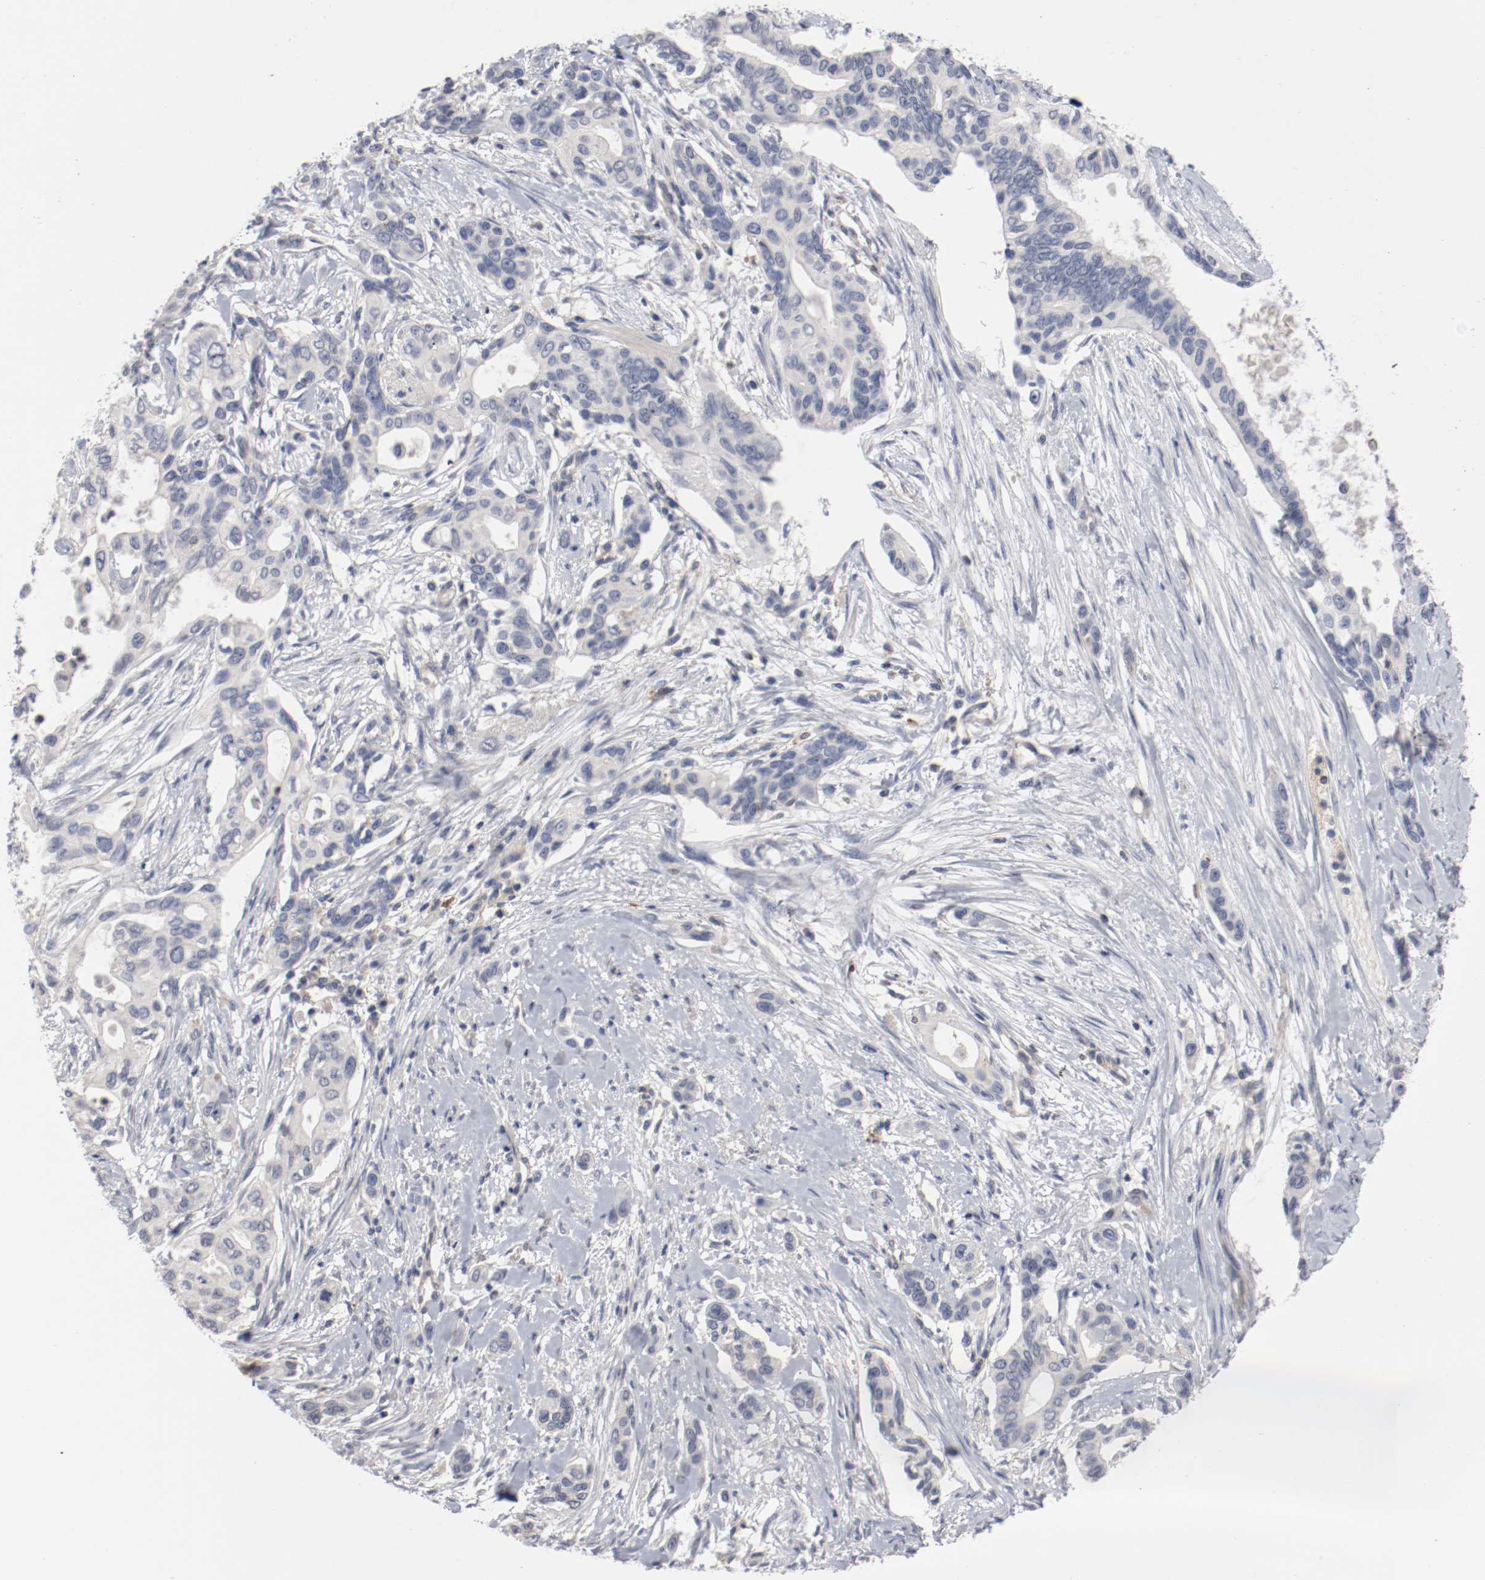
{"staining": {"intensity": "negative", "quantity": "none", "location": "none"}, "tissue": "pancreatic cancer", "cell_type": "Tumor cells", "image_type": "cancer", "snomed": [{"axis": "morphology", "description": "Adenocarcinoma, NOS"}, {"axis": "topography", "description": "Pancreas"}], "caption": "Immunohistochemistry (IHC) of pancreatic cancer reveals no expression in tumor cells. (Stains: DAB (3,3'-diaminobenzidine) IHC with hematoxylin counter stain, Microscopy: brightfield microscopy at high magnification).", "gene": "CBL", "patient": {"sex": "female", "age": 60}}